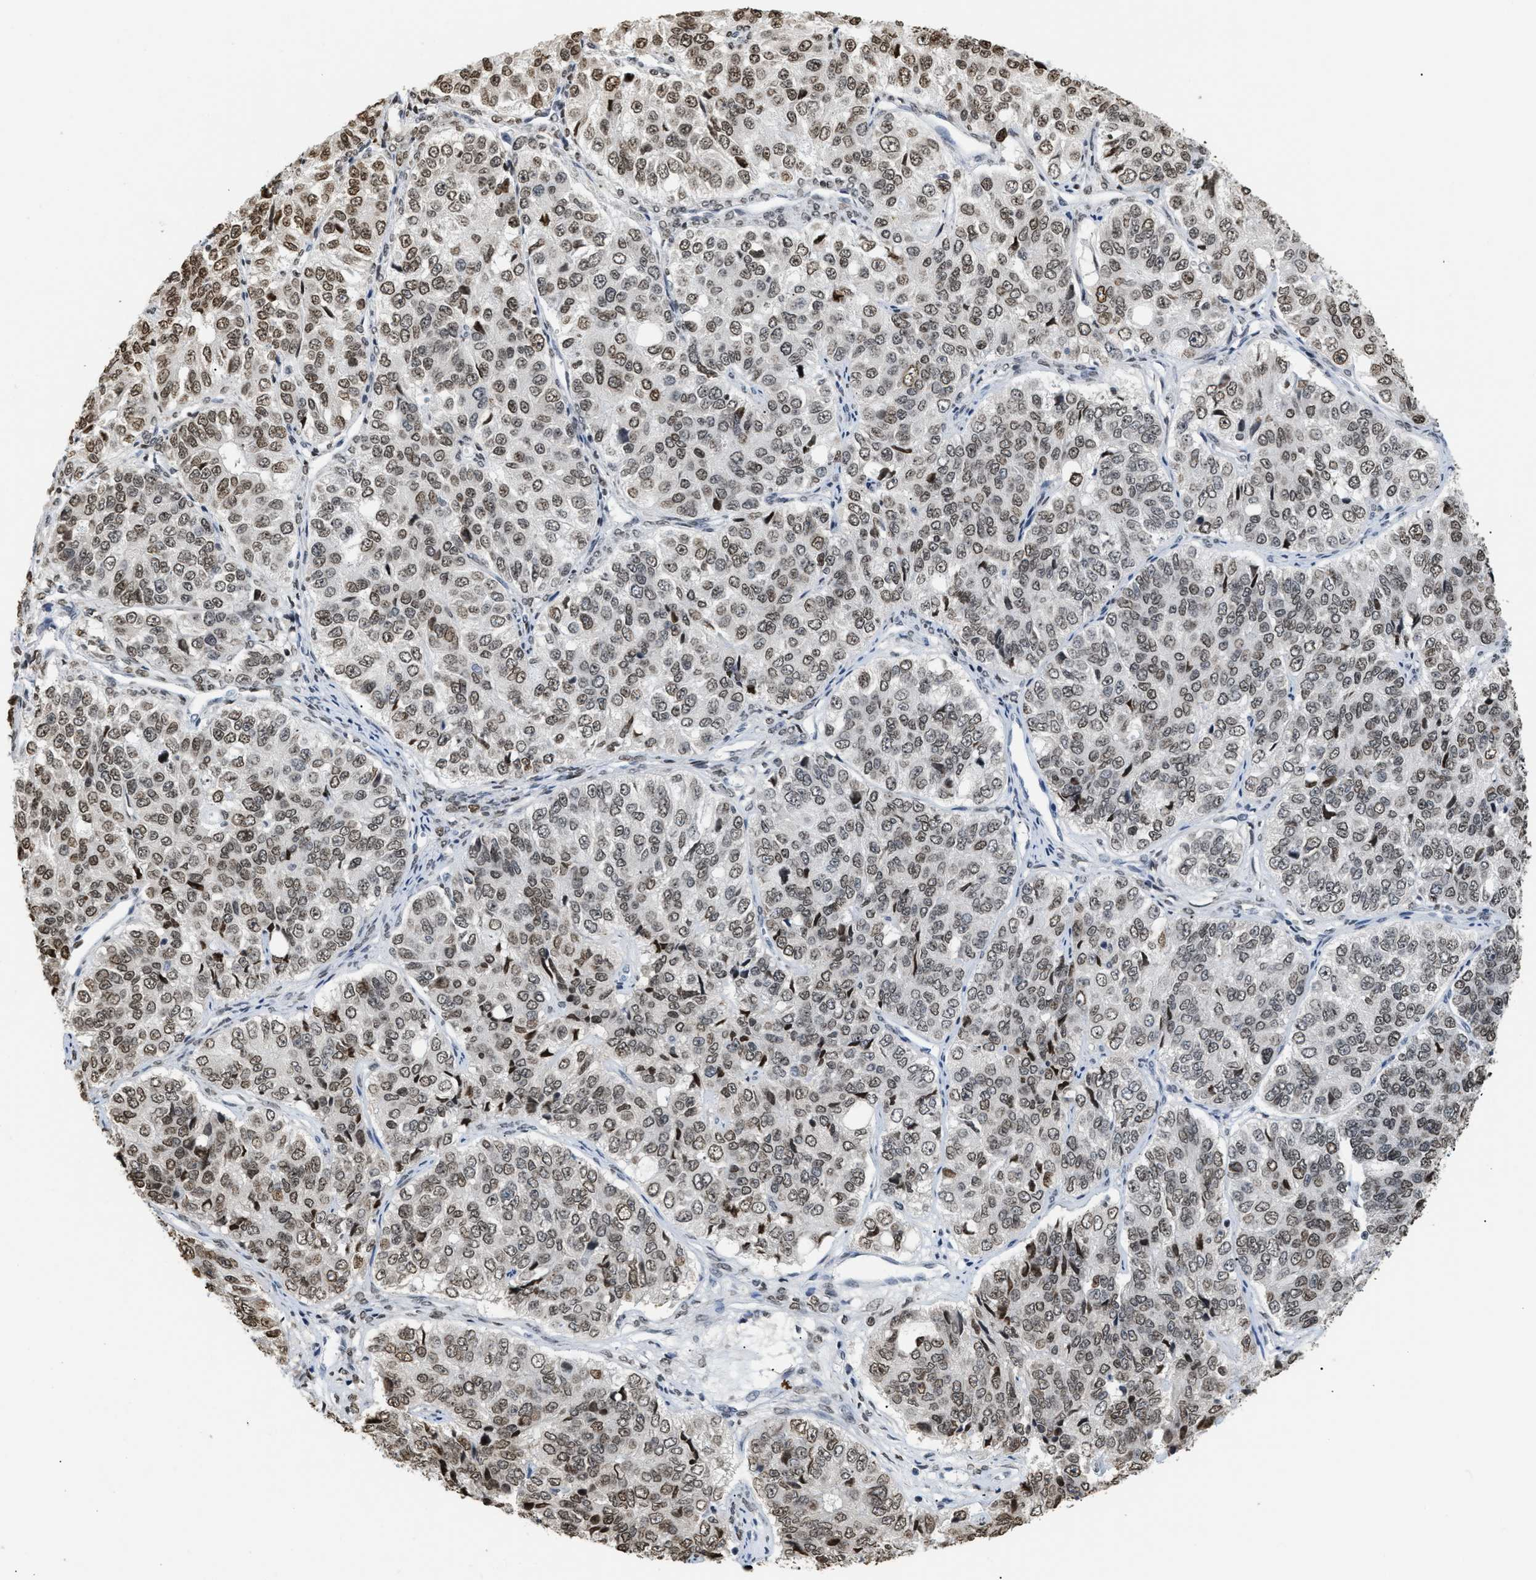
{"staining": {"intensity": "moderate", "quantity": ">75%", "location": "nuclear"}, "tissue": "ovarian cancer", "cell_type": "Tumor cells", "image_type": "cancer", "snomed": [{"axis": "morphology", "description": "Carcinoma, endometroid"}, {"axis": "topography", "description": "Ovary"}], "caption": "About >75% of tumor cells in human ovarian cancer demonstrate moderate nuclear protein expression as visualized by brown immunohistochemical staining.", "gene": "HMGN2", "patient": {"sex": "female", "age": 51}}